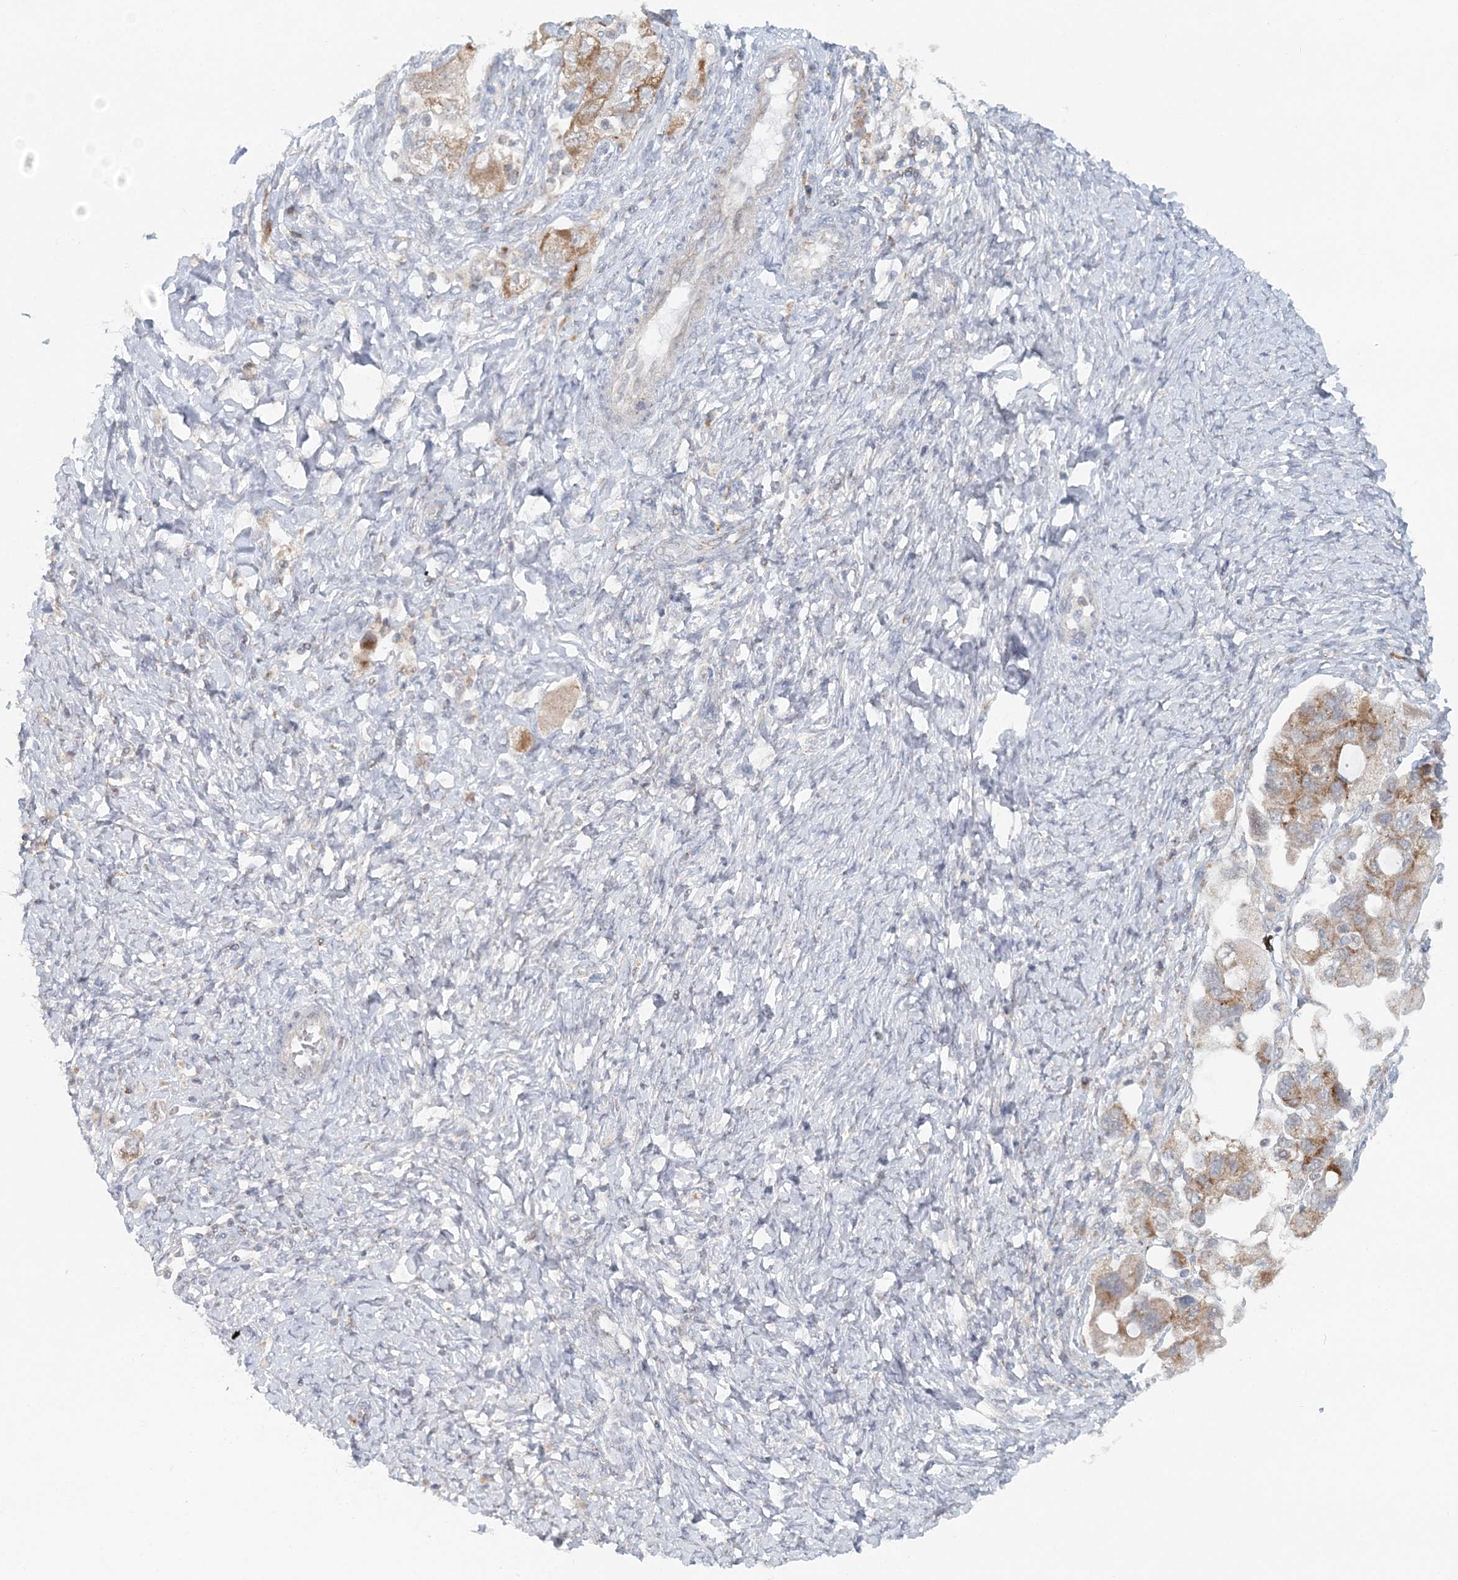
{"staining": {"intensity": "moderate", "quantity": ">75%", "location": "cytoplasmic/membranous"}, "tissue": "ovarian cancer", "cell_type": "Tumor cells", "image_type": "cancer", "snomed": [{"axis": "morphology", "description": "Carcinoma, NOS"}, {"axis": "morphology", "description": "Cystadenocarcinoma, serous, NOS"}, {"axis": "topography", "description": "Ovary"}], "caption": "This histopathology image reveals ovarian cancer (serous cystadenocarcinoma) stained with IHC to label a protein in brown. The cytoplasmic/membranous of tumor cells show moderate positivity for the protein. Nuclei are counter-stained blue.", "gene": "RNF150", "patient": {"sex": "female", "age": 69}}